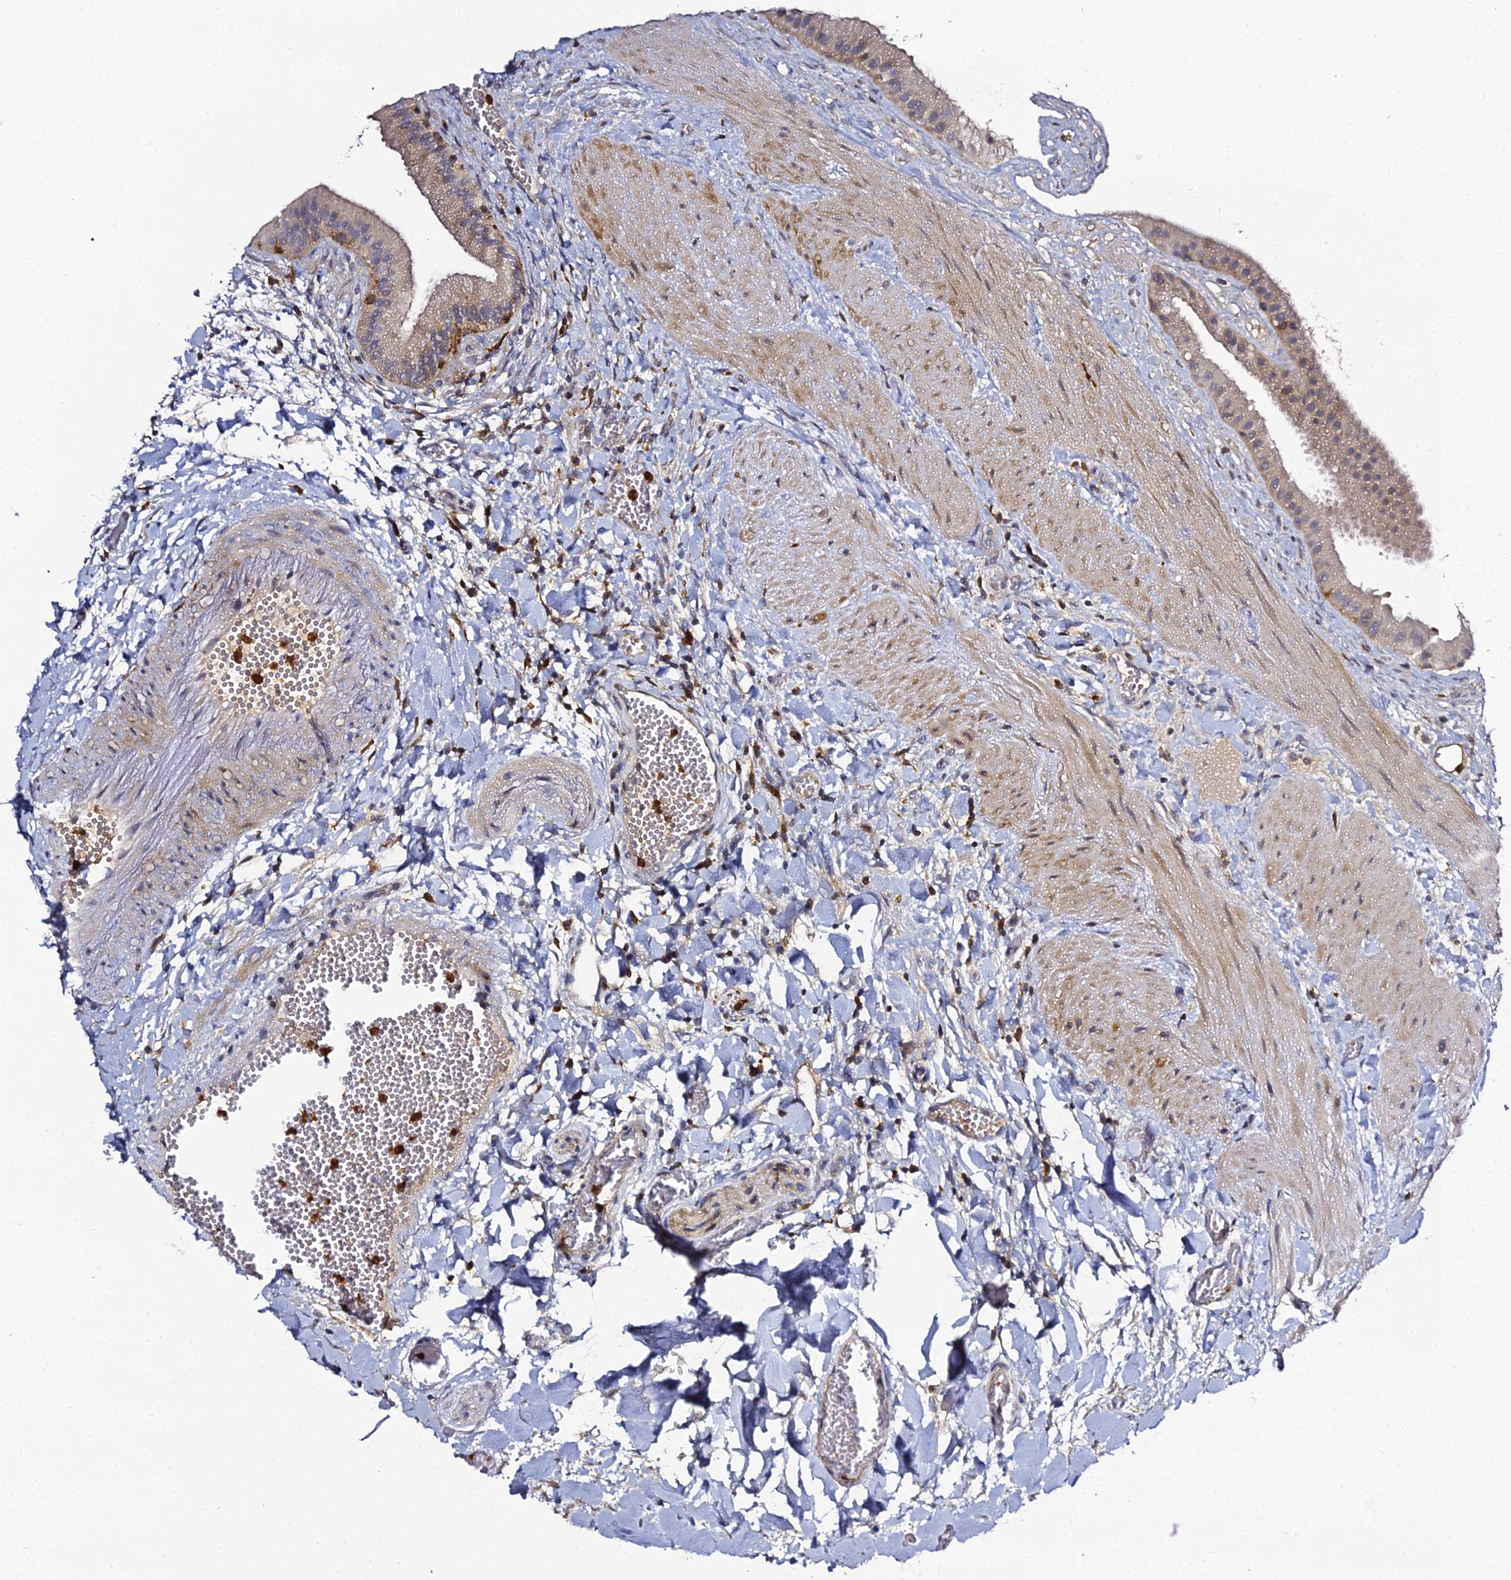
{"staining": {"intensity": "weak", "quantity": "25%-75%", "location": "cytoplasmic/membranous"}, "tissue": "gallbladder", "cell_type": "Glandular cells", "image_type": "normal", "snomed": [{"axis": "morphology", "description": "Normal tissue, NOS"}, {"axis": "topography", "description": "Gallbladder"}], "caption": "Immunohistochemistry staining of benign gallbladder, which shows low levels of weak cytoplasmic/membranous expression in about 25%-75% of glandular cells indicating weak cytoplasmic/membranous protein expression. The staining was performed using DAB (brown) for protein detection and nuclei were counterstained in hematoxylin (blue).", "gene": "IL4I1", "patient": {"sex": "male", "age": 55}}